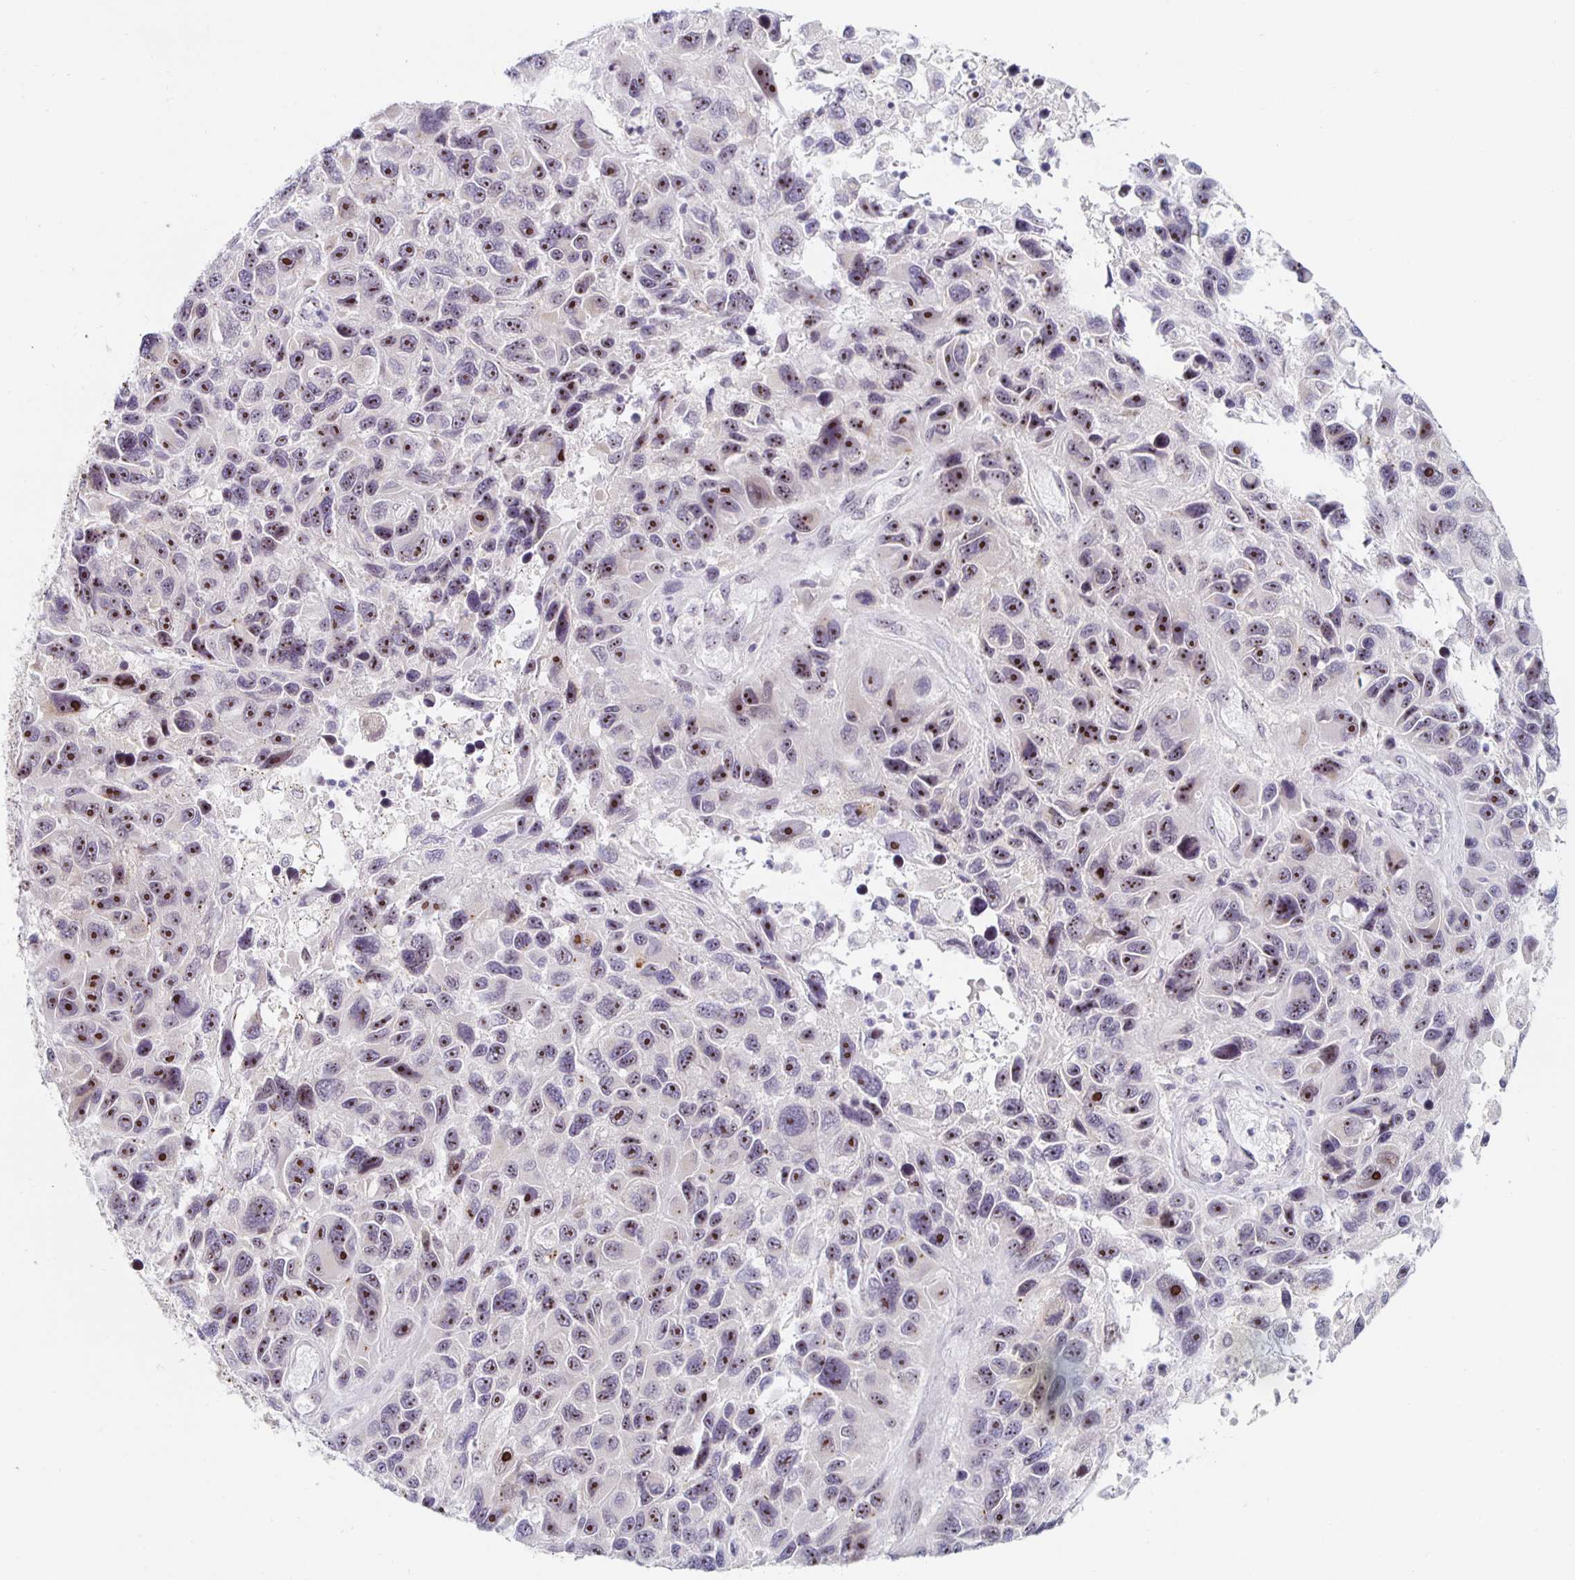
{"staining": {"intensity": "moderate", "quantity": ">75%", "location": "nuclear"}, "tissue": "melanoma", "cell_type": "Tumor cells", "image_type": "cancer", "snomed": [{"axis": "morphology", "description": "Malignant melanoma, NOS"}, {"axis": "topography", "description": "Skin"}], "caption": "Human malignant melanoma stained for a protein (brown) reveals moderate nuclear positive staining in about >75% of tumor cells.", "gene": "NUP85", "patient": {"sex": "male", "age": 53}}